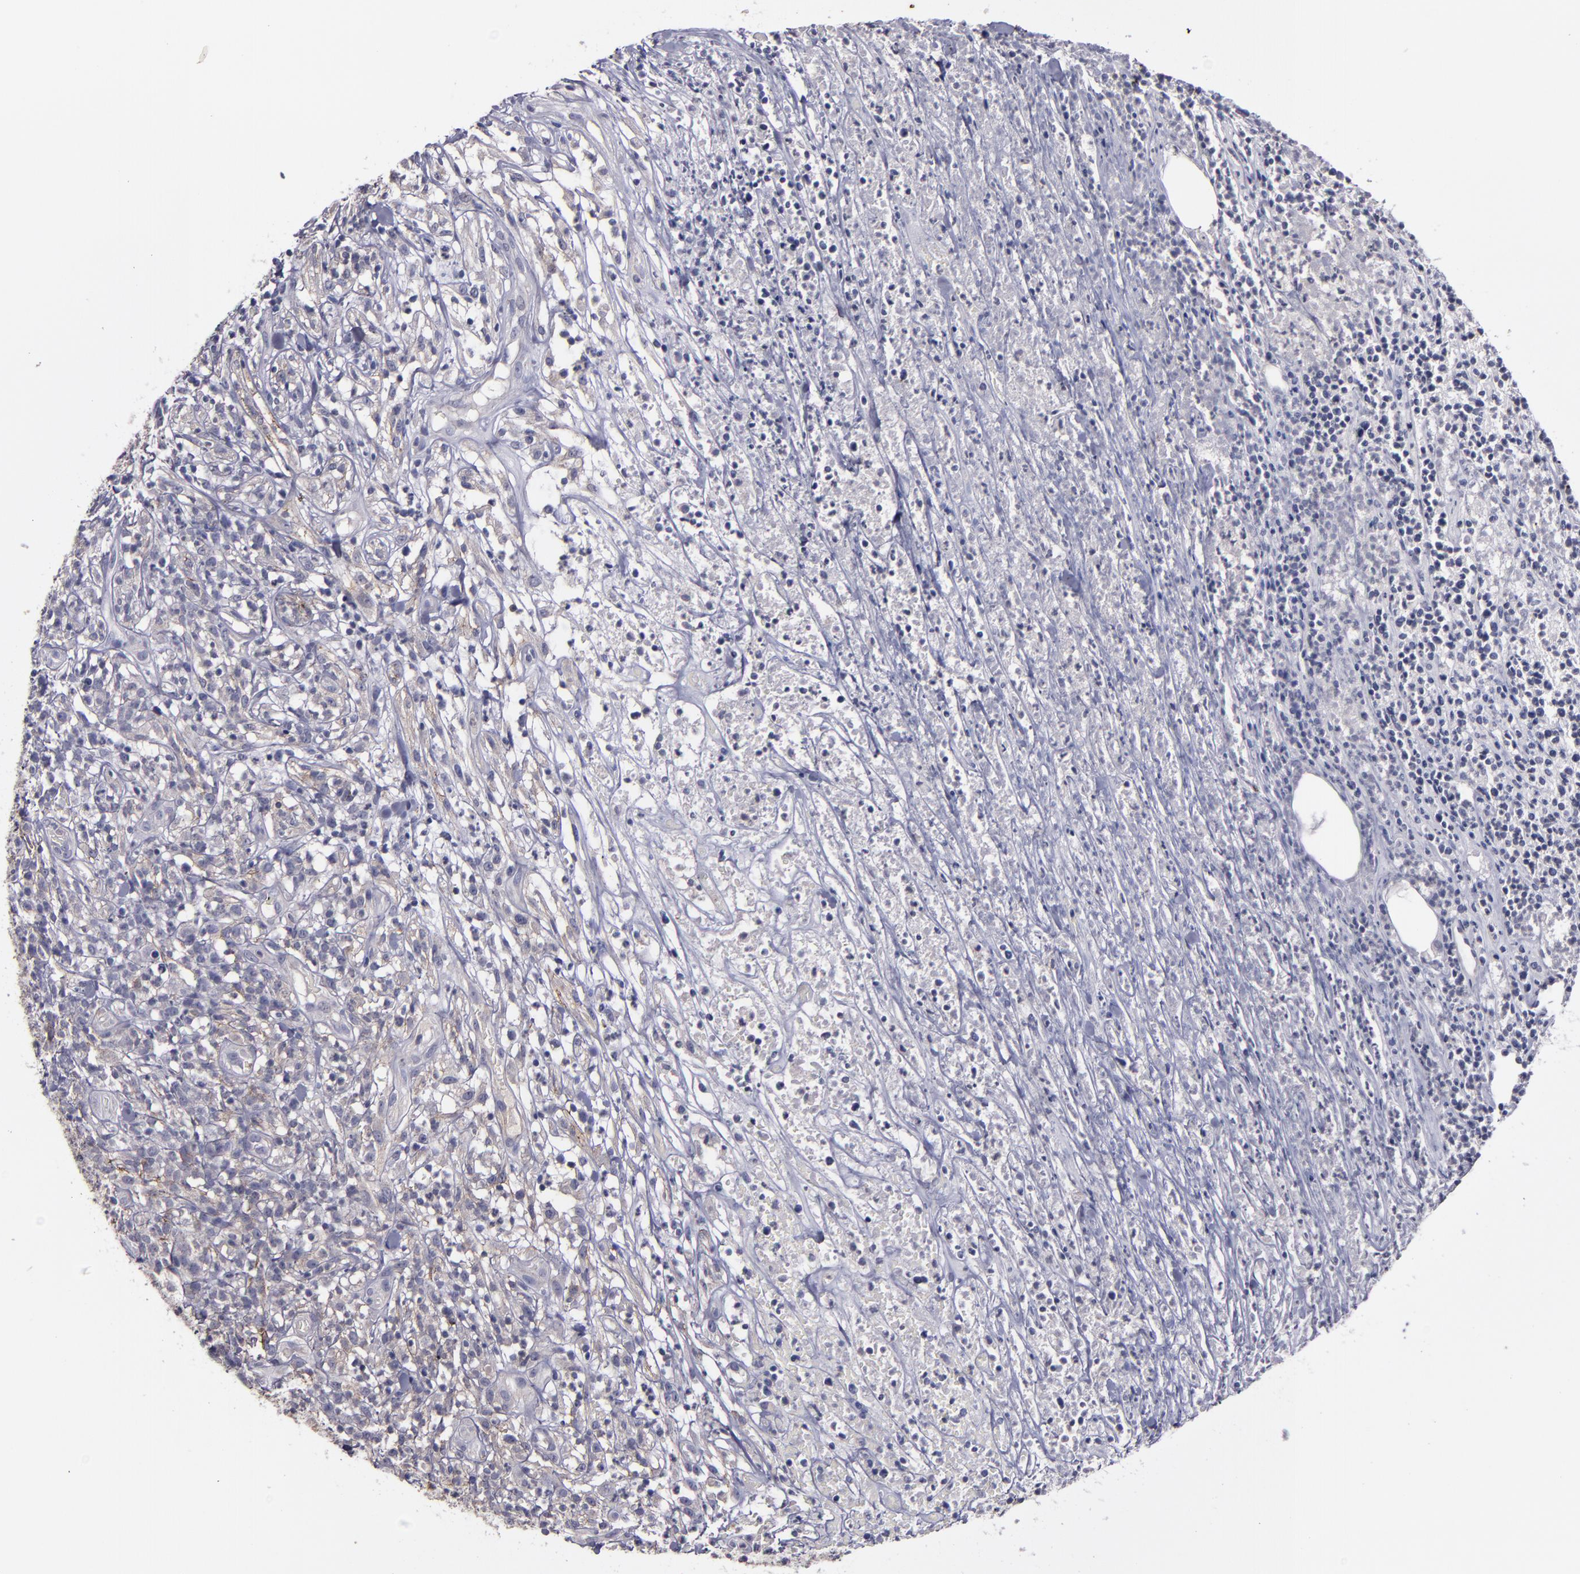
{"staining": {"intensity": "negative", "quantity": "none", "location": "none"}, "tissue": "lymphoma", "cell_type": "Tumor cells", "image_type": "cancer", "snomed": [{"axis": "morphology", "description": "Malignant lymphoma, non-Hodgkin's type, High grade"}, {"axis": "topography", "description": "Lymph node"}], "caption": "Protein analysis of high-grade malignant lymphoma, non-Hodgkin's type displays no significant expression in tumor cells. Nuclei are stained in blue.", "gene": "MFGE8", "patient": {"sex": "female", "age": 73}}